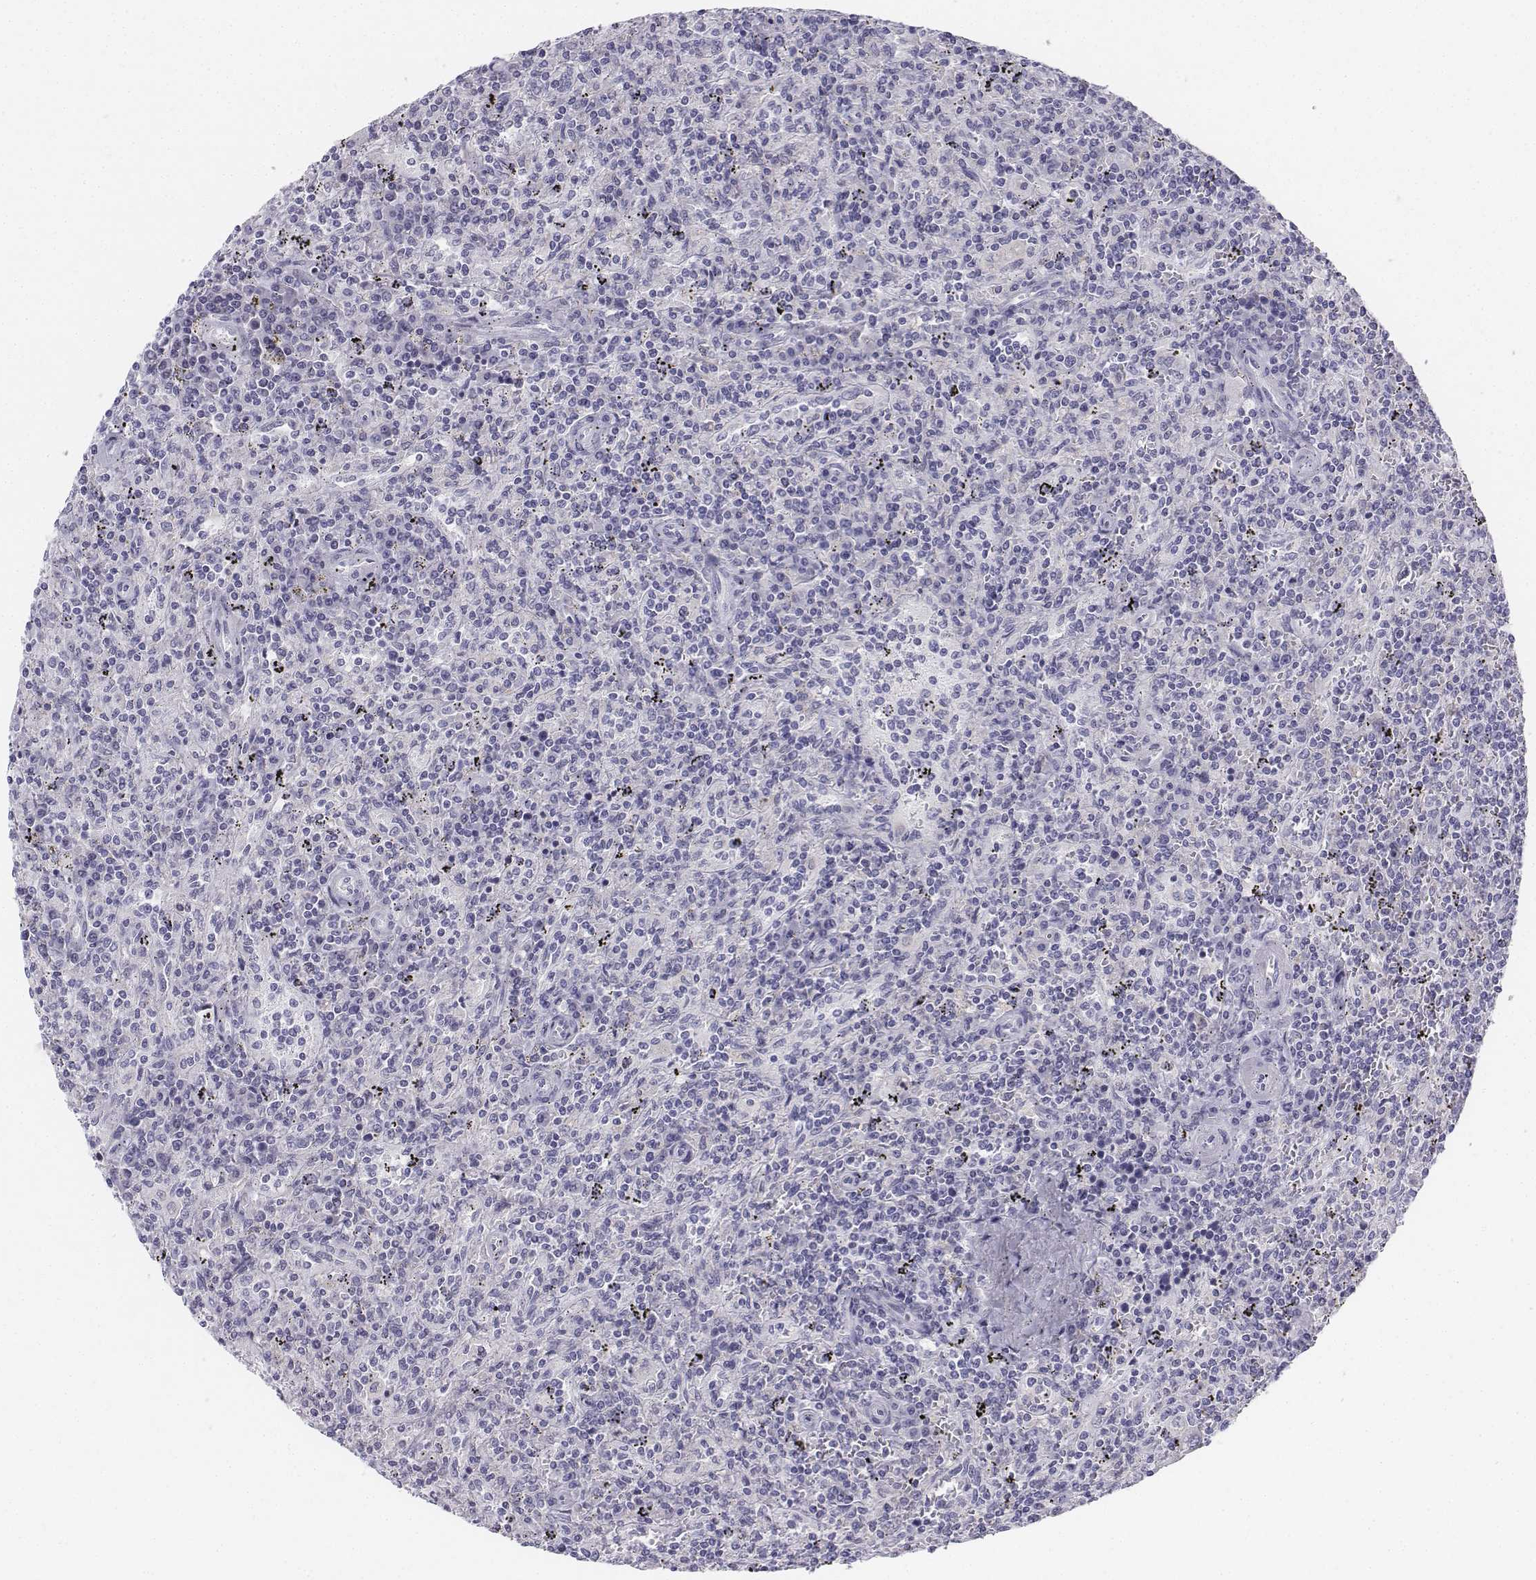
{"staining": {"intensity": "negative", "quantity": "none", "location": "none"}, "tissue": "lymphoma", "cell_type": "Tumor cells", "image_type": "cancer", "snomed": [{"axis": "morphology", "description": "Malignant lymphoma, non-Hodgkin's type, Low grade"}, {"axis": "topography", "description": "Spleen"}], "caption": "There is no significant staining in tumor cells of low-grade malignant lymphoma, non-Hodgkin's type. Nuclei are stained in blue.", "gene": "TH", "patient": {"sex": "male", "age": 62}}